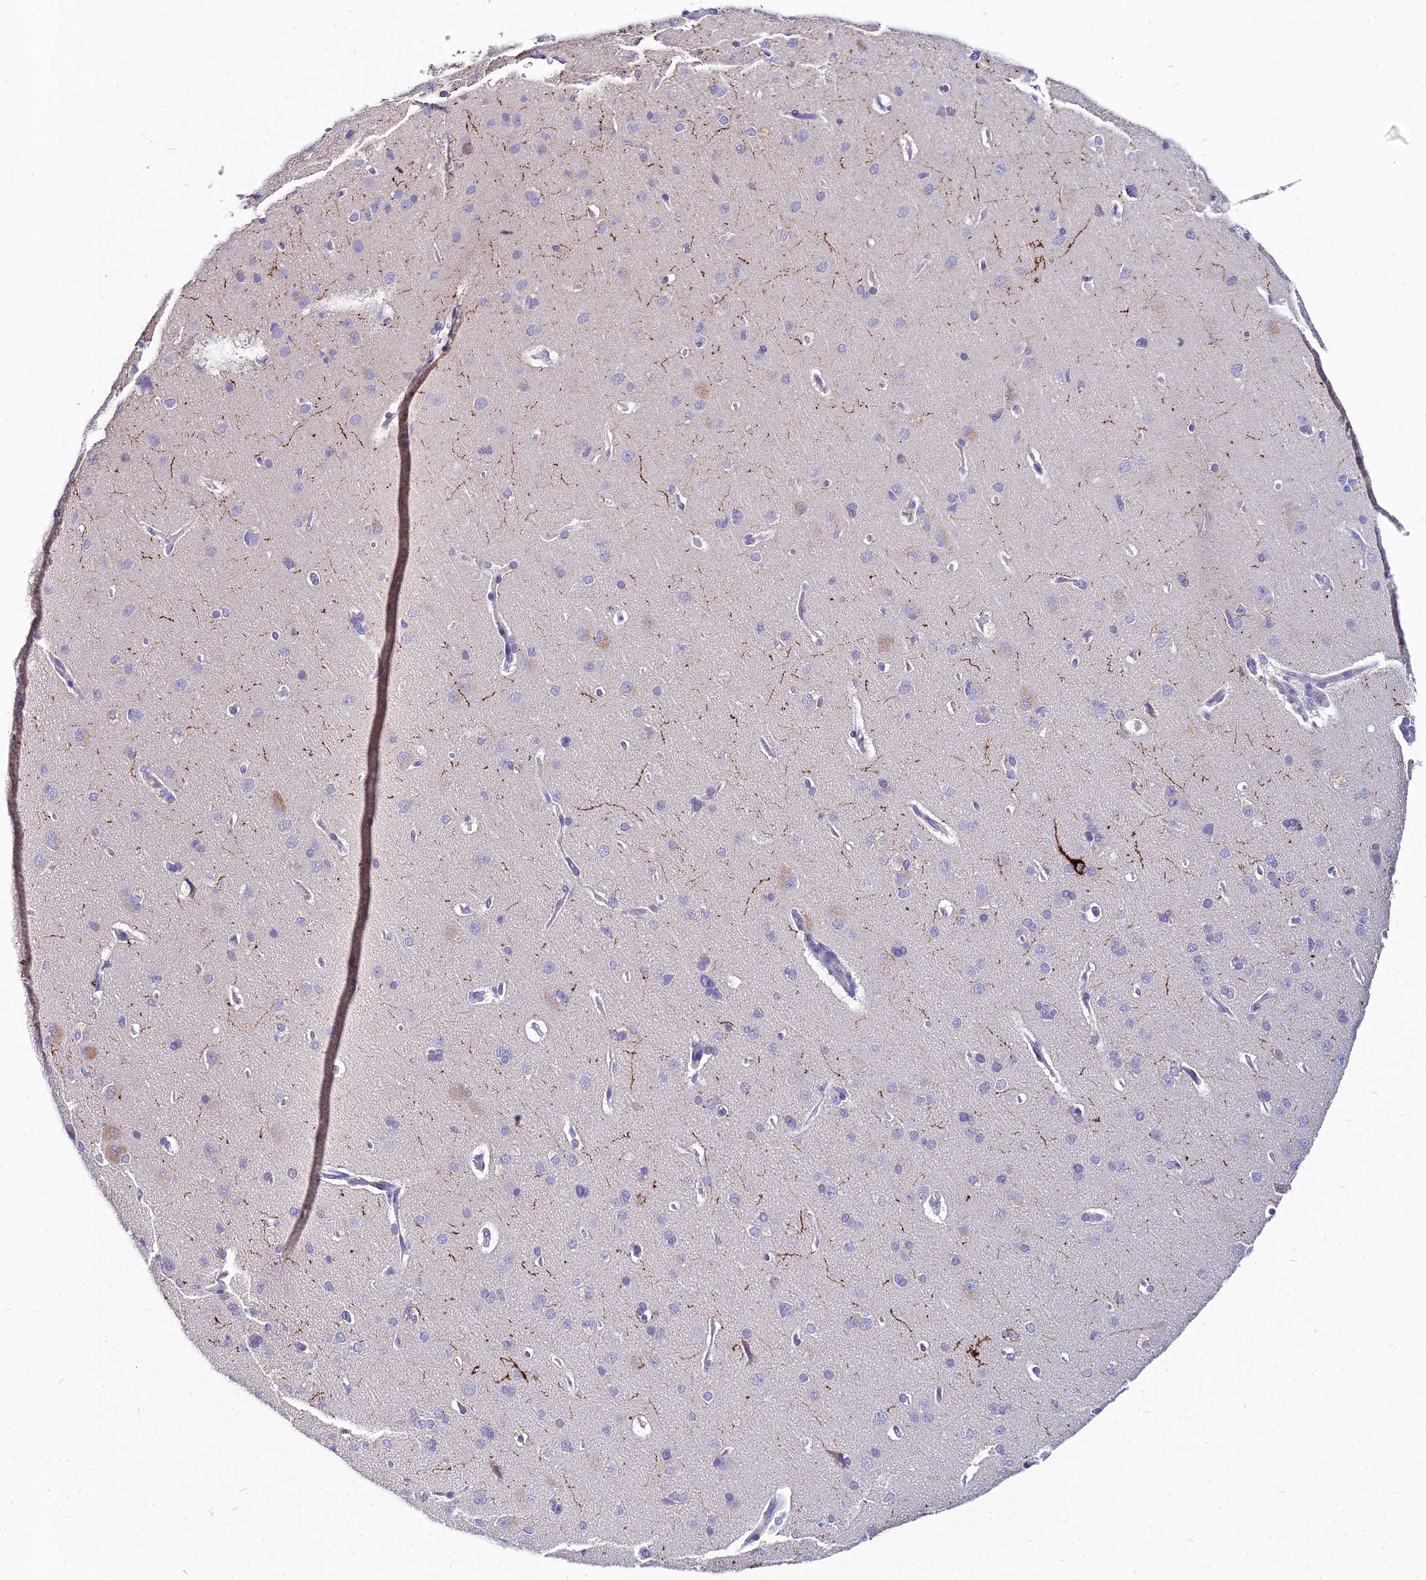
{"staining": {"intensity": "negative", "quantity": "none", "location": "none"}, "tissue": "cerebral cortex", "cell_type": "Endothelial cells", "image_type": "normal", "snomed": [{"axis": "morphology", "description": "Normal tissue, NOS"}, {"axis": "topography", "description": "Cerebral cortex"}], "caption": "Endothelial cells show no significant staining in normal cerebral cortex.", "gene": "NPY", "patient": {"sex": "male", "age": 62}}